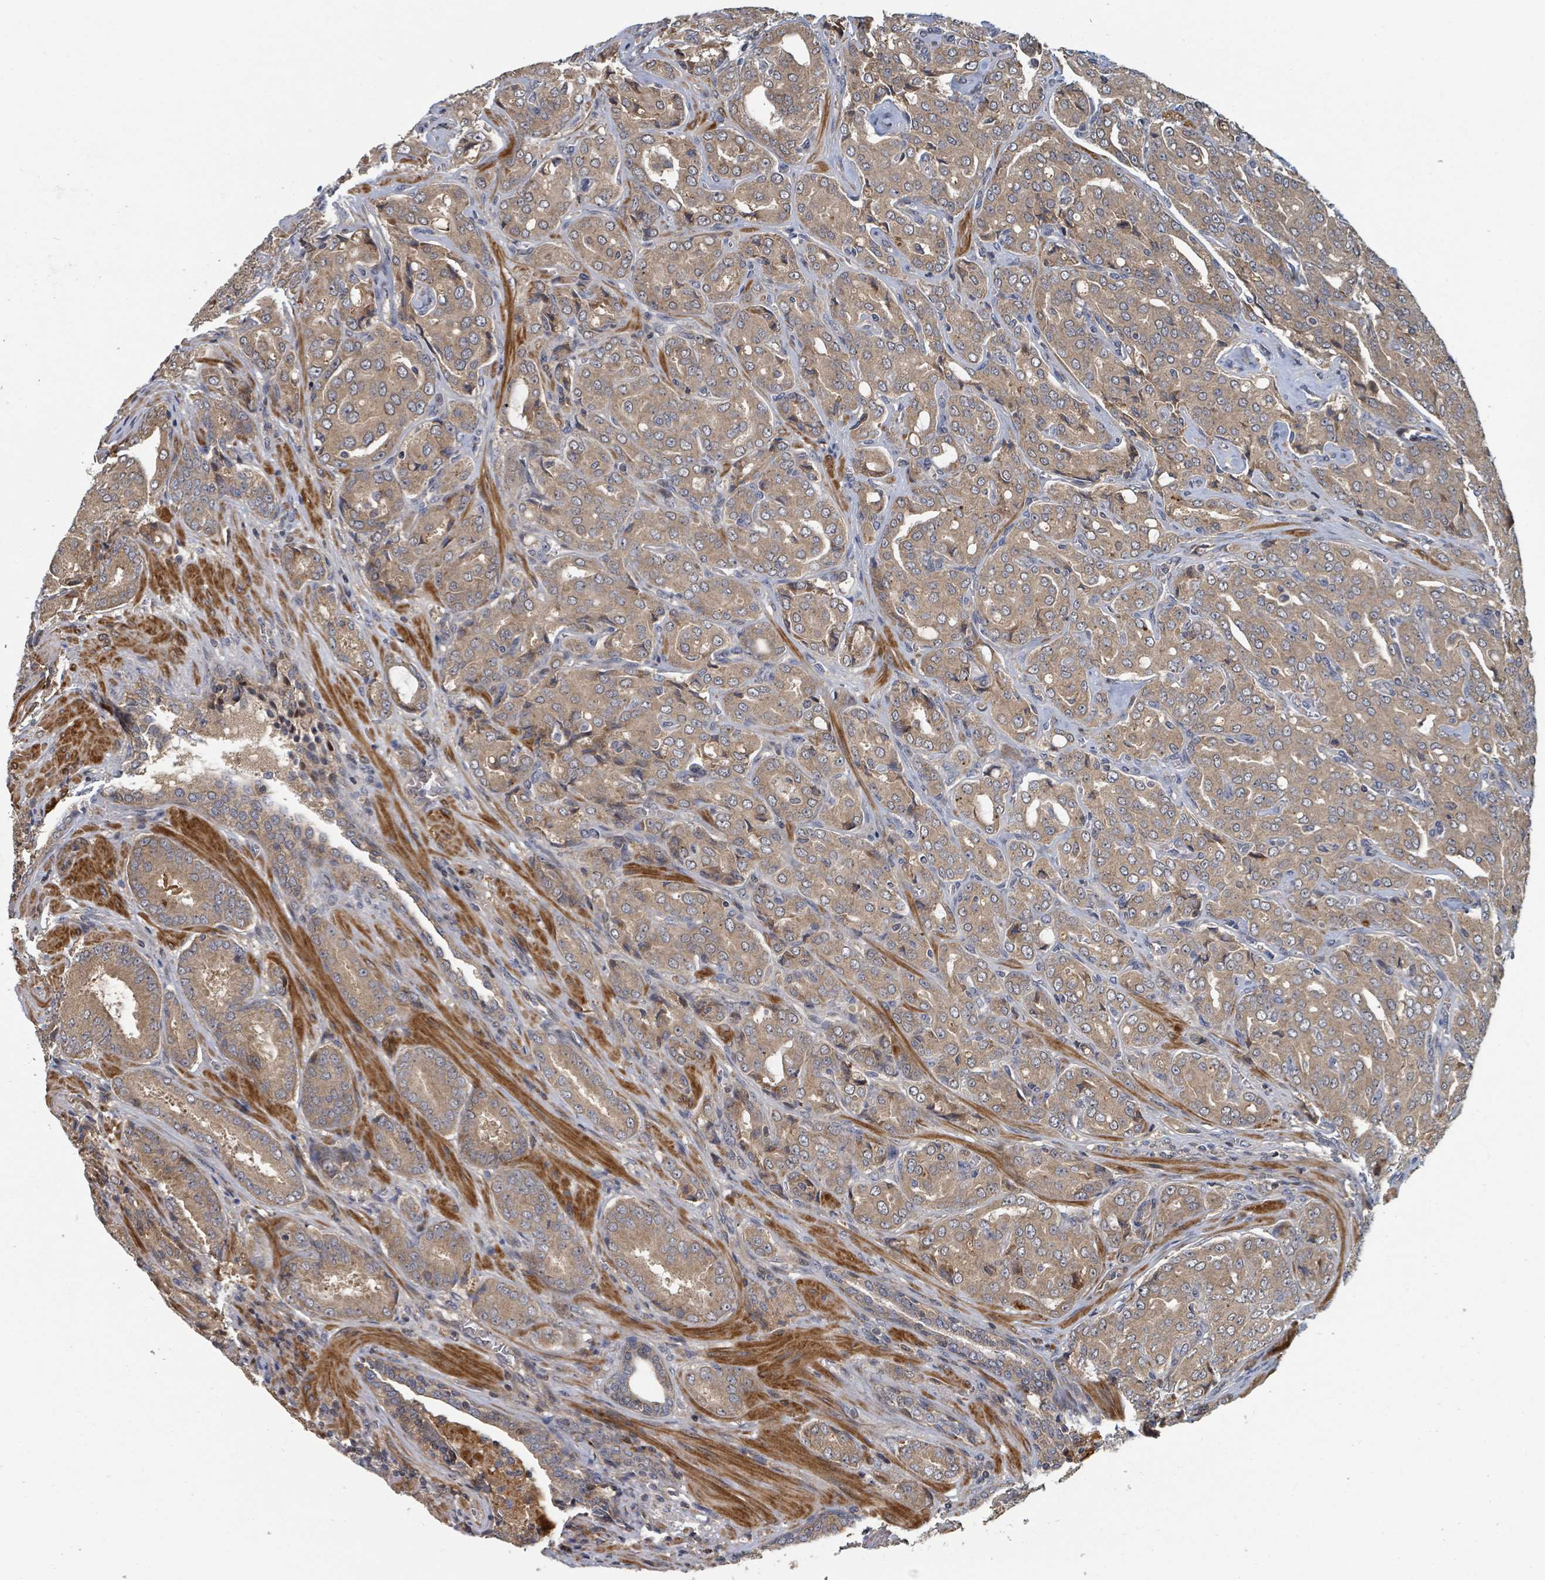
{"staining": {"intensity": "moderate", "quantity": ">75%", "location": "cytoplasmic/membranous"}, "tissue": "prostate cancer", "cell_type": "Tumor cells", "image_type": "cancer", "snomed": [{"axis": "morphology", "description": "Adenocarcinoma, High grade"}, {"axis": "topography", "description": "Prostate"}], "caption": "Prostate cancer stained for a protein (brown) reveals moderate cytoplasmic/membranous positive positivity in approximately >75% of tumor cells.", "gene": "DPM1", "patient": {"sex": "male", "age": 68}}